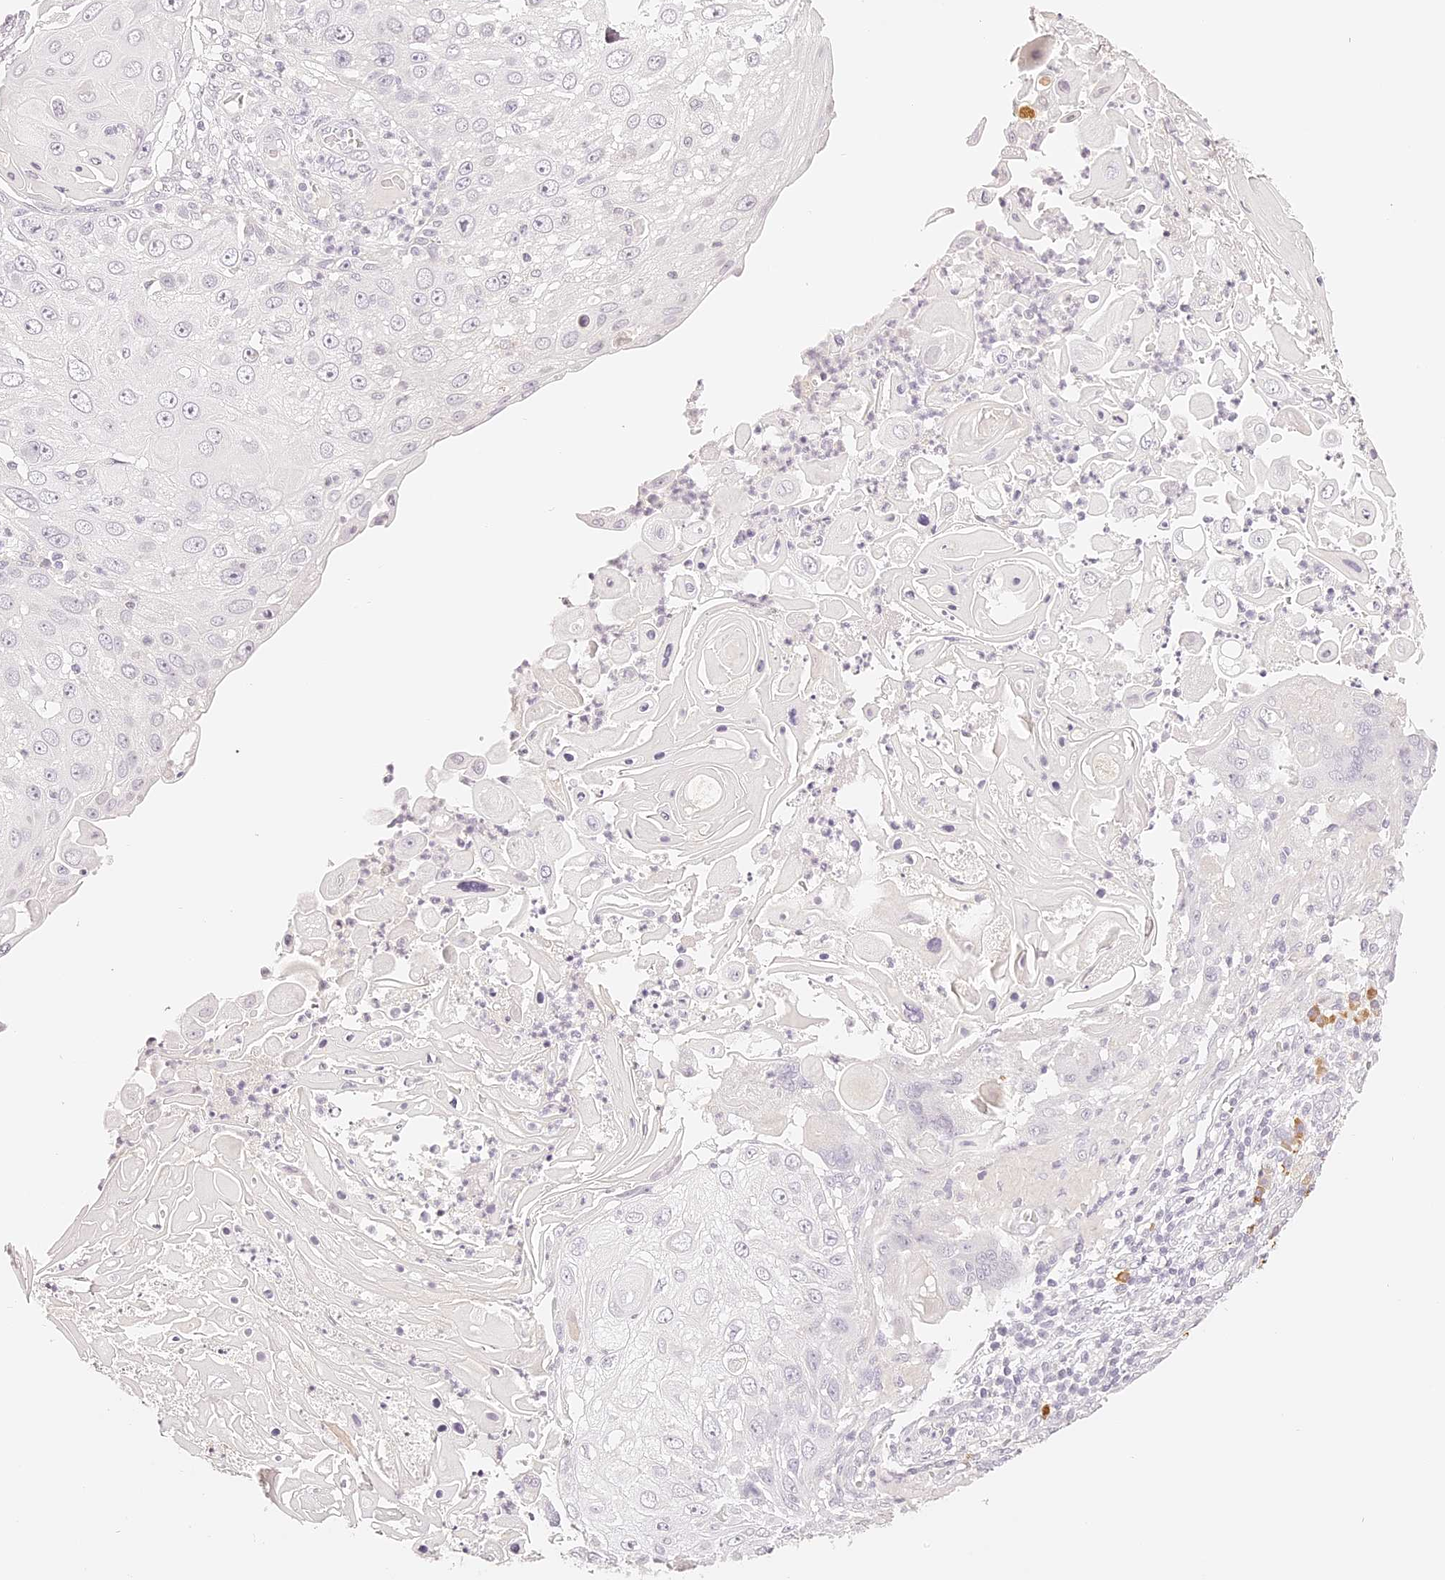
{"staining": {"intensity": "negative", "quantity": "none", "location": "none"}, "tissue": "skin cancer", "cell_type": "Tumor cells", "image_type": "cancer", "snomed": [{"axis": "morphology", "description": "Squamous cell carcinoma, NOS"}, {"axis": "topography", "description": "Skin"}], "caption": "An image of squamous cell carcinoma (skin) stained for a protein demonstrates no brown staining in tumor cells. Brightfield microscopy of immunohistochemistry (IHC) stained with DAB (3,3'-diaminobenzidine) (brown) and hematoxylin (blue), captured at high magnification.", "gene": "TRIM45", "patient": {"sex": "female", "age": 44}}